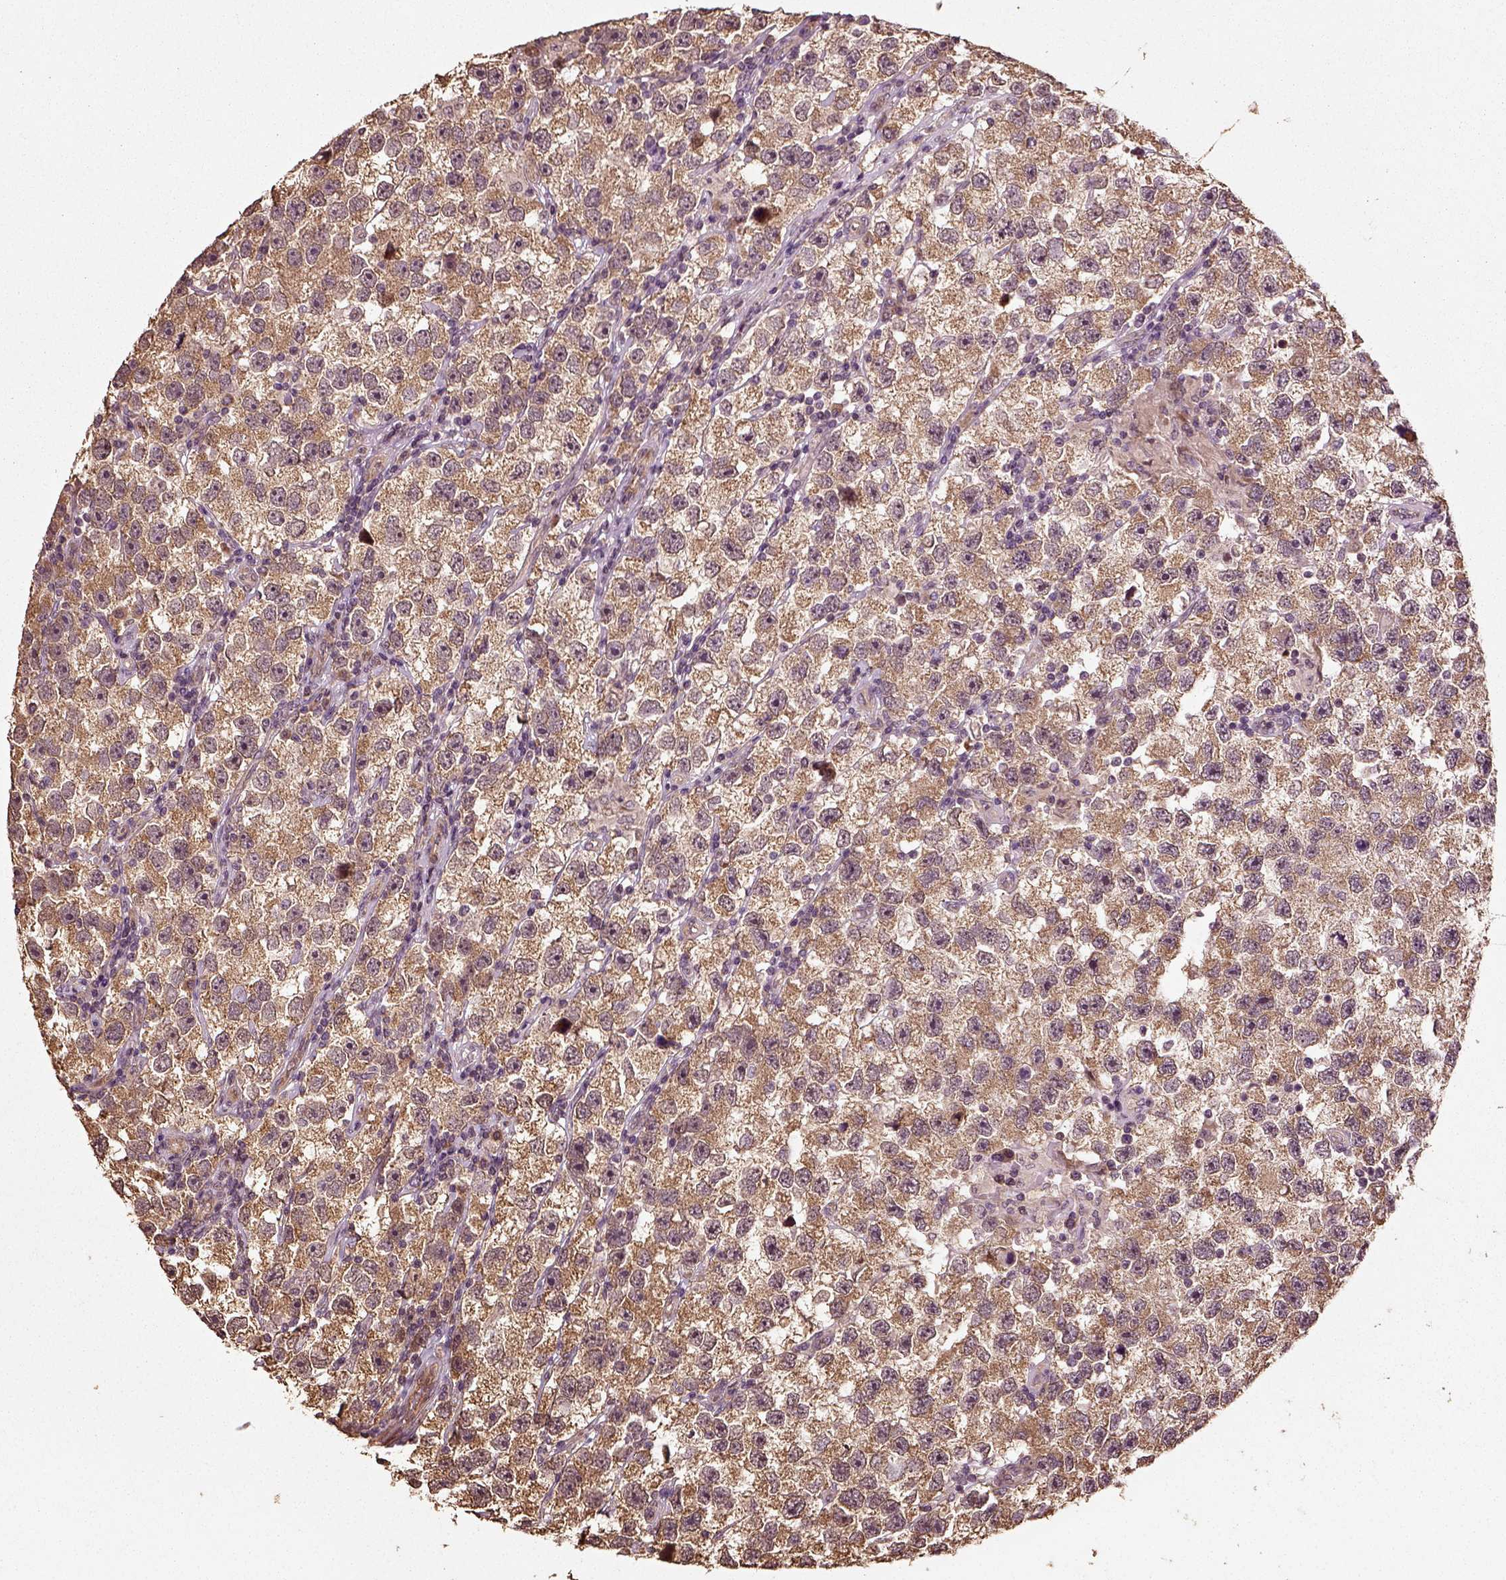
{"staining": {"intensity": "moderate", "quantity": ">75%", "location": "cytoplasmic/membranous"}, "tissue": "testis cancer", "cell_type": "Tumor cells", "image_type": "cancer", "snomed": [{"axis": "morphology", "description": "Seminoma, NOS"}, {"axis": "topography", "description": "Testis"}], "caption": "Immunohistochemistry micrograph of human testis cancer stained for a protein (brown), which demonstrates medium levels of moderate cytoplasmic/membranous positivity in about >75% of tumor cells.", "gene": "ERV3-1", "patient": {"sex": "male", "age": 26}}